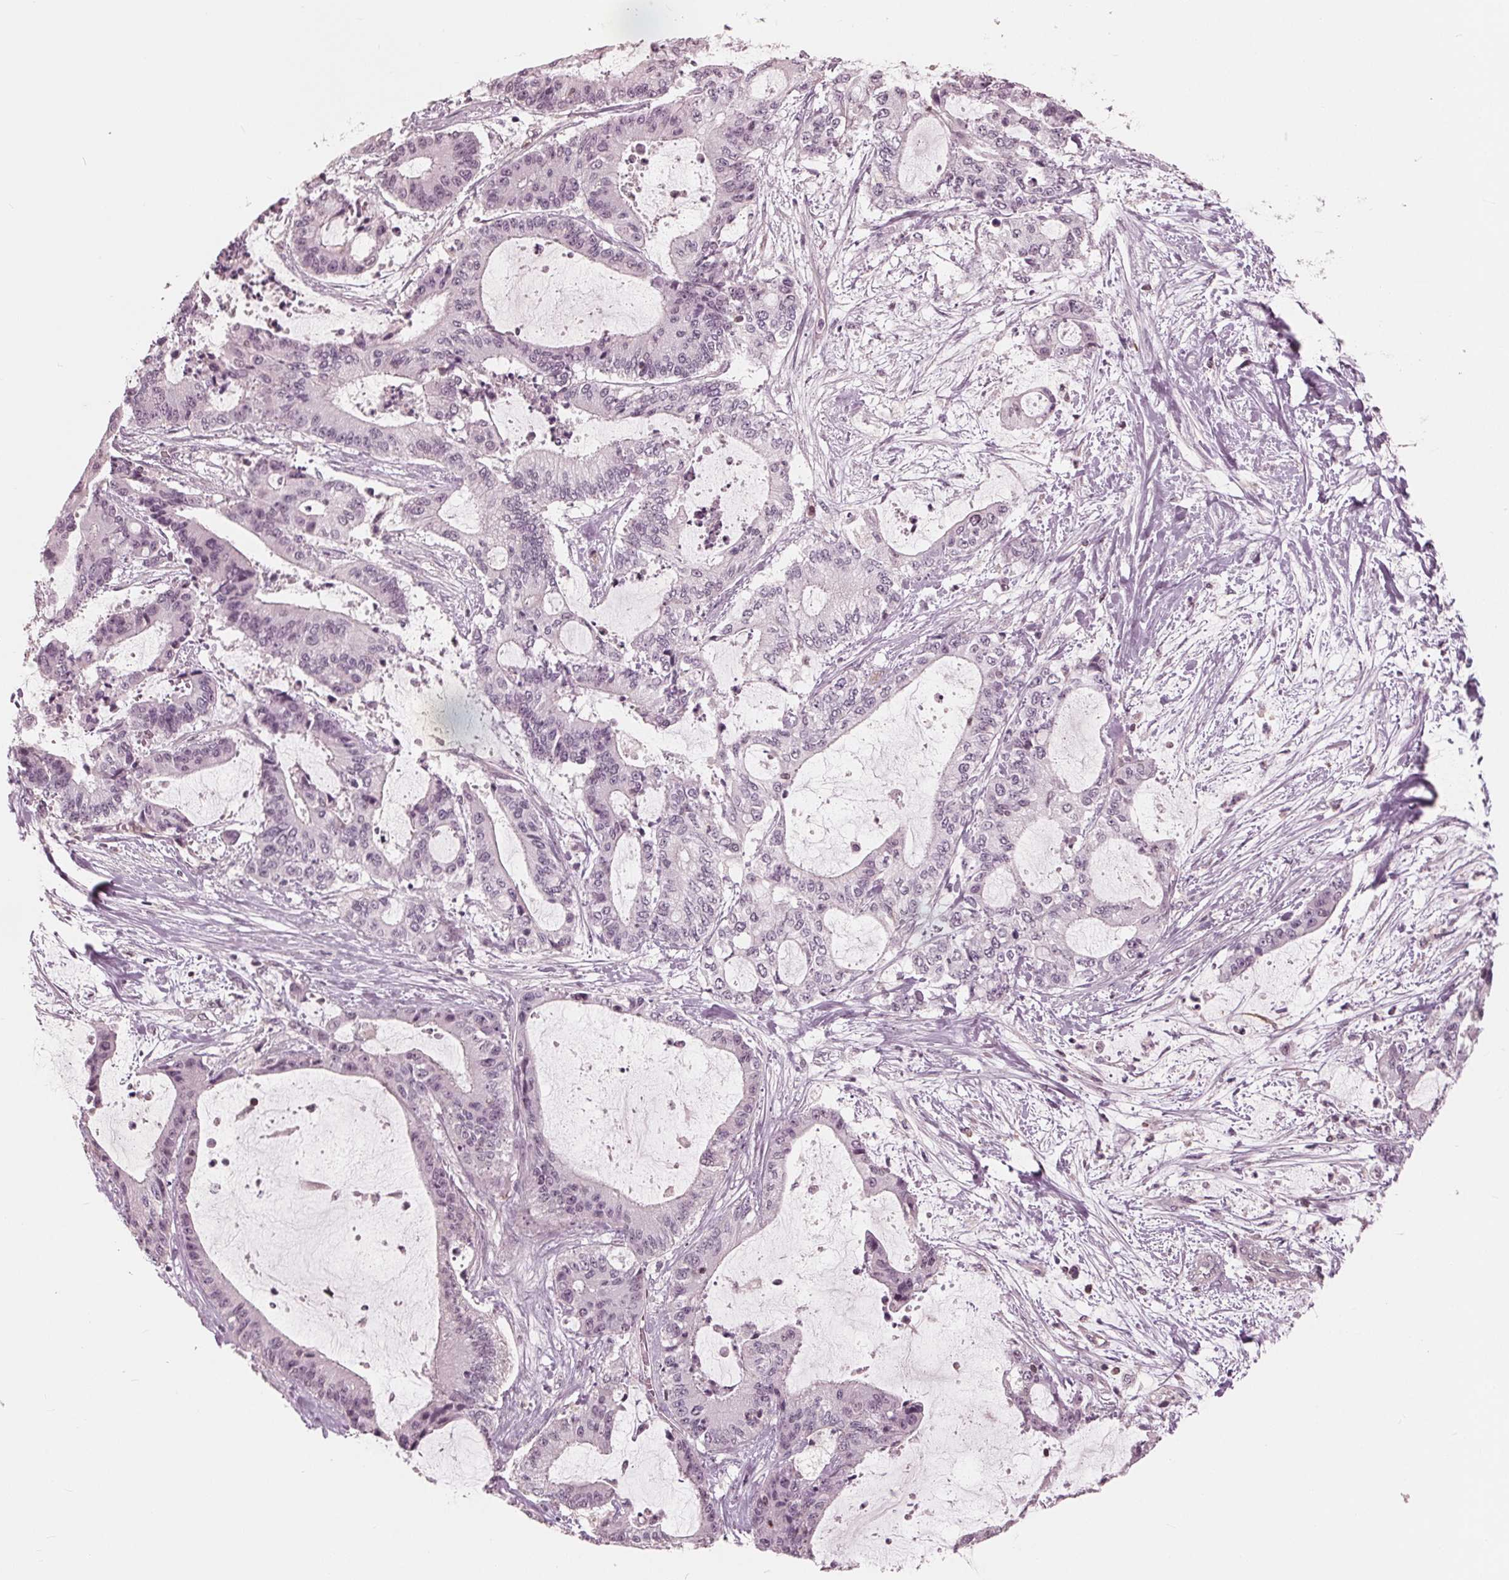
{"staining": {"intensity": "negative", "quantity": "none", "location": "none"}, "tissue": "liver cancer", "cell_type": "Tumor cells", "image_type": "cancer", "snomed": [{"axis": "morphology", "description": "Cholangiocarcinoma"}, {"axis": "topography", "description": "Liver"}], "caption": "The IHC histopathology image has no significant staining in tumor cells of liver cancer (cholangiocarcinoma) tissue. Nuclei are stained in blue.", "gene": "ING3", "patient": {"sex": "female", "age": 73}}